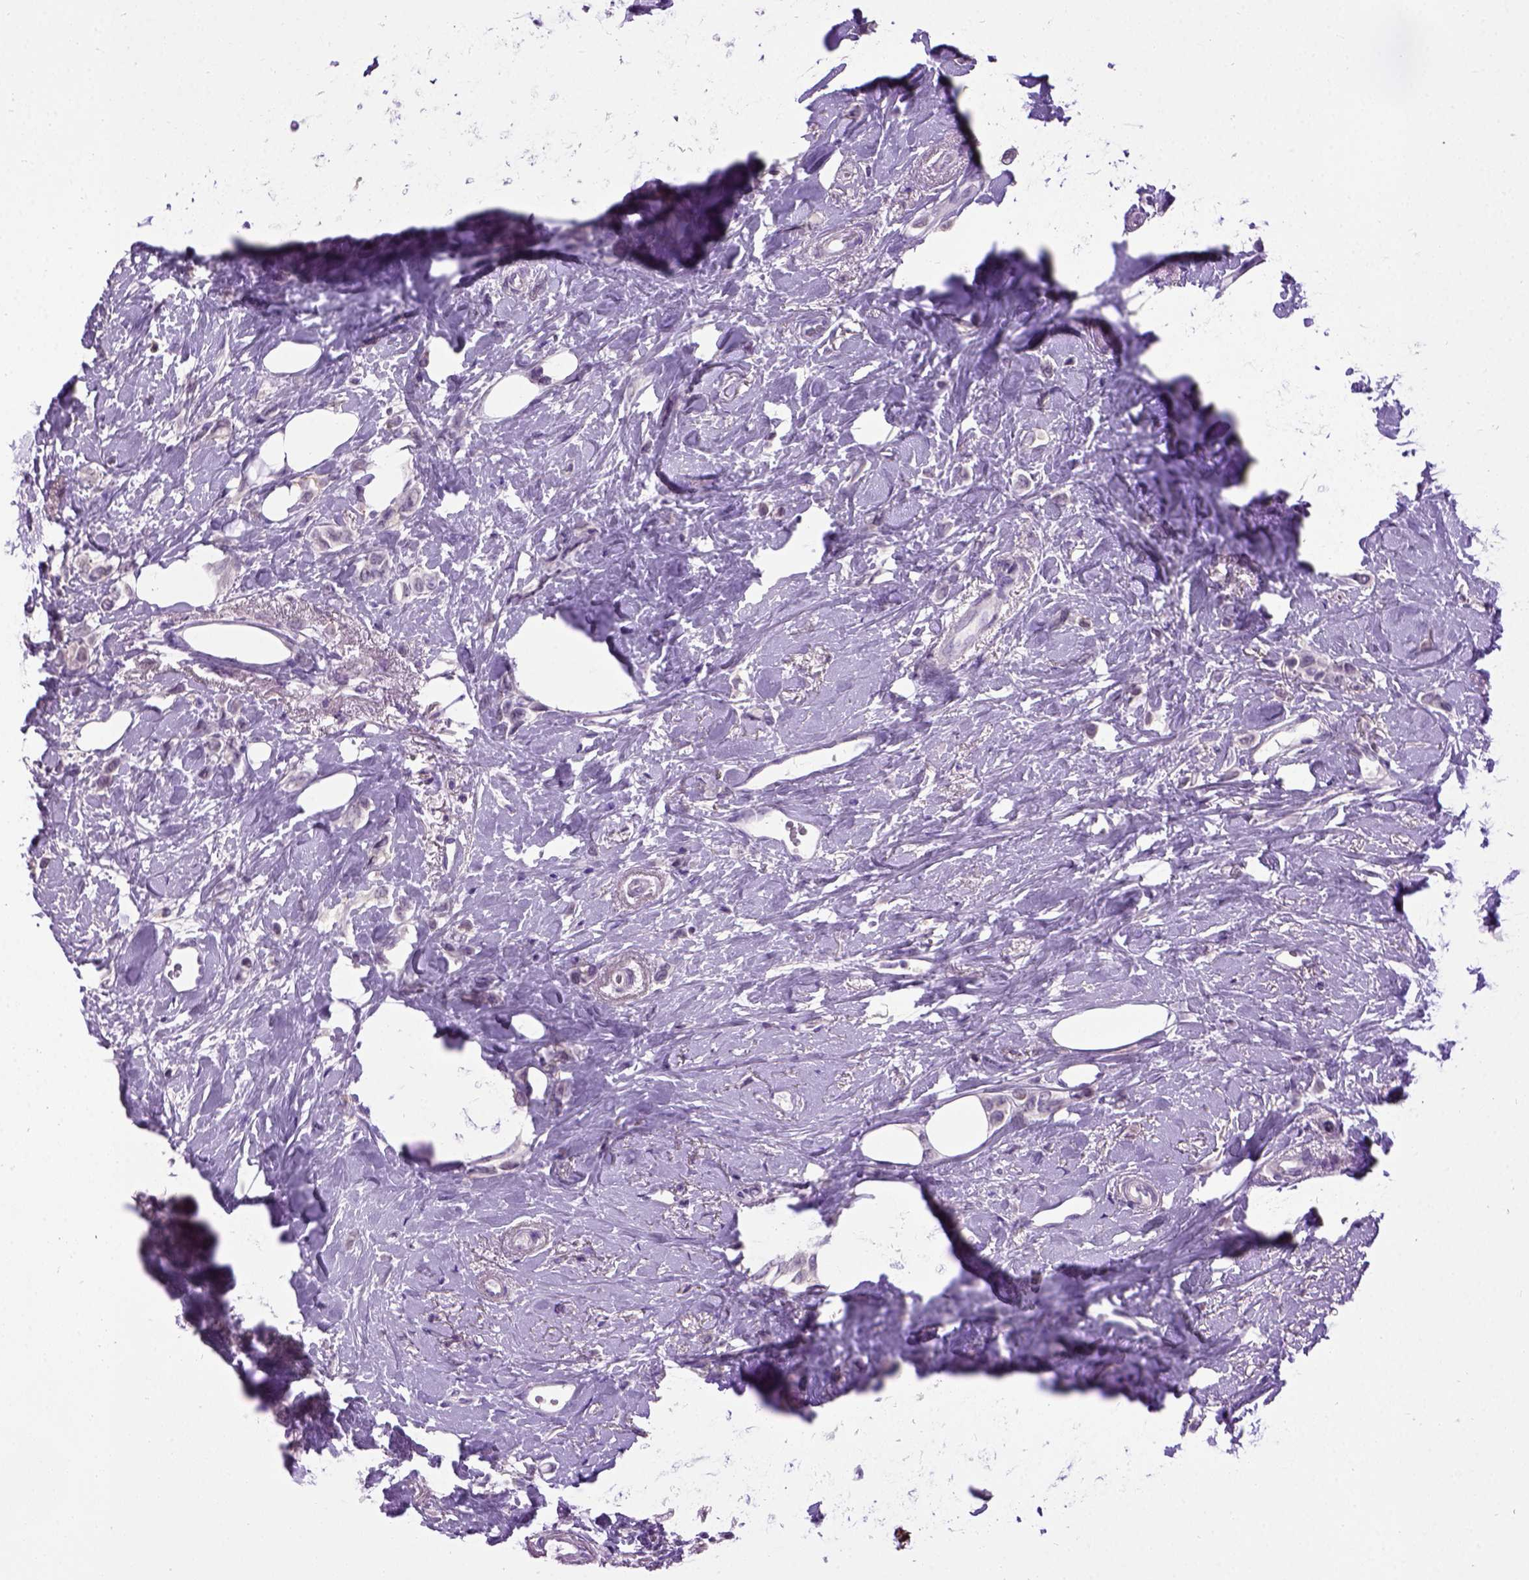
{"staining": {"intensity": "negative", "quantity": "none", "location": "none"}, "tissue": "breast cancer", "cell_type": "Tumor cells", "image_type": "cancer", "snomed": [{"axis": "morphology", "description": "Lobular carcinoma"}, {"axis": "topography", "description": "Breast"}], "caption": "Tumor cells are negative for protein expression in human lobular carcinoma (breast).", "gene": "CDH1", "patient": {"sex": "female", "age": 66}}